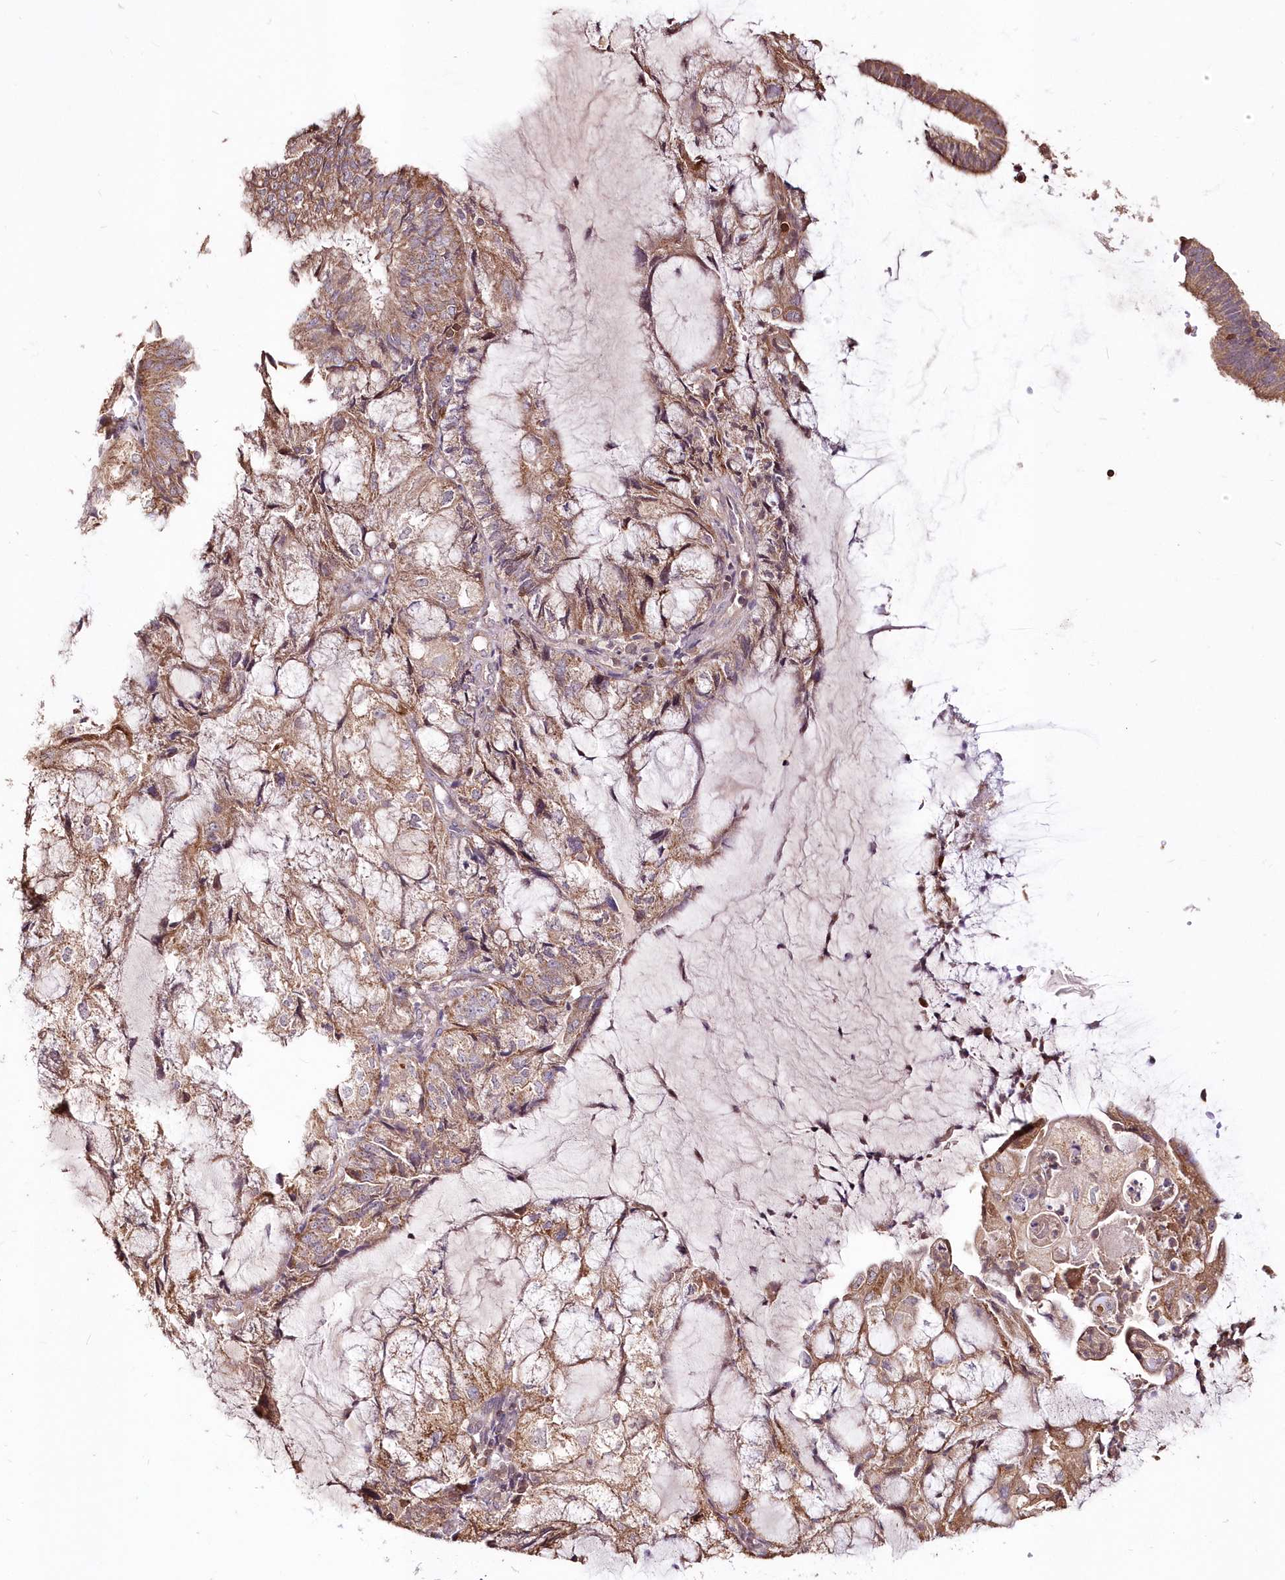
{"staining": {"intensity": "moderate", "quantity": "25%-75%", "location": "cytoplasmic/membranous"}, "tissue": "endometrial cancer", "cell_type": "Tumor cells", "image_type": "cancer", "snomed": [{"axis": "morphology", "description": "Adenocarcinoma, NOS"}, {"axis": "topography", "description": "Endometrium"}], "caption": "Approximately 25%-75% of tumor cells in adenocarcinoma (endometrial) demonstrate moderate cytoplasmic/membranous protein positivity as visualized by brown immunohistochemical staining.", "gene": "STK17B", "patient": {"sex": "female", "age": 81}}